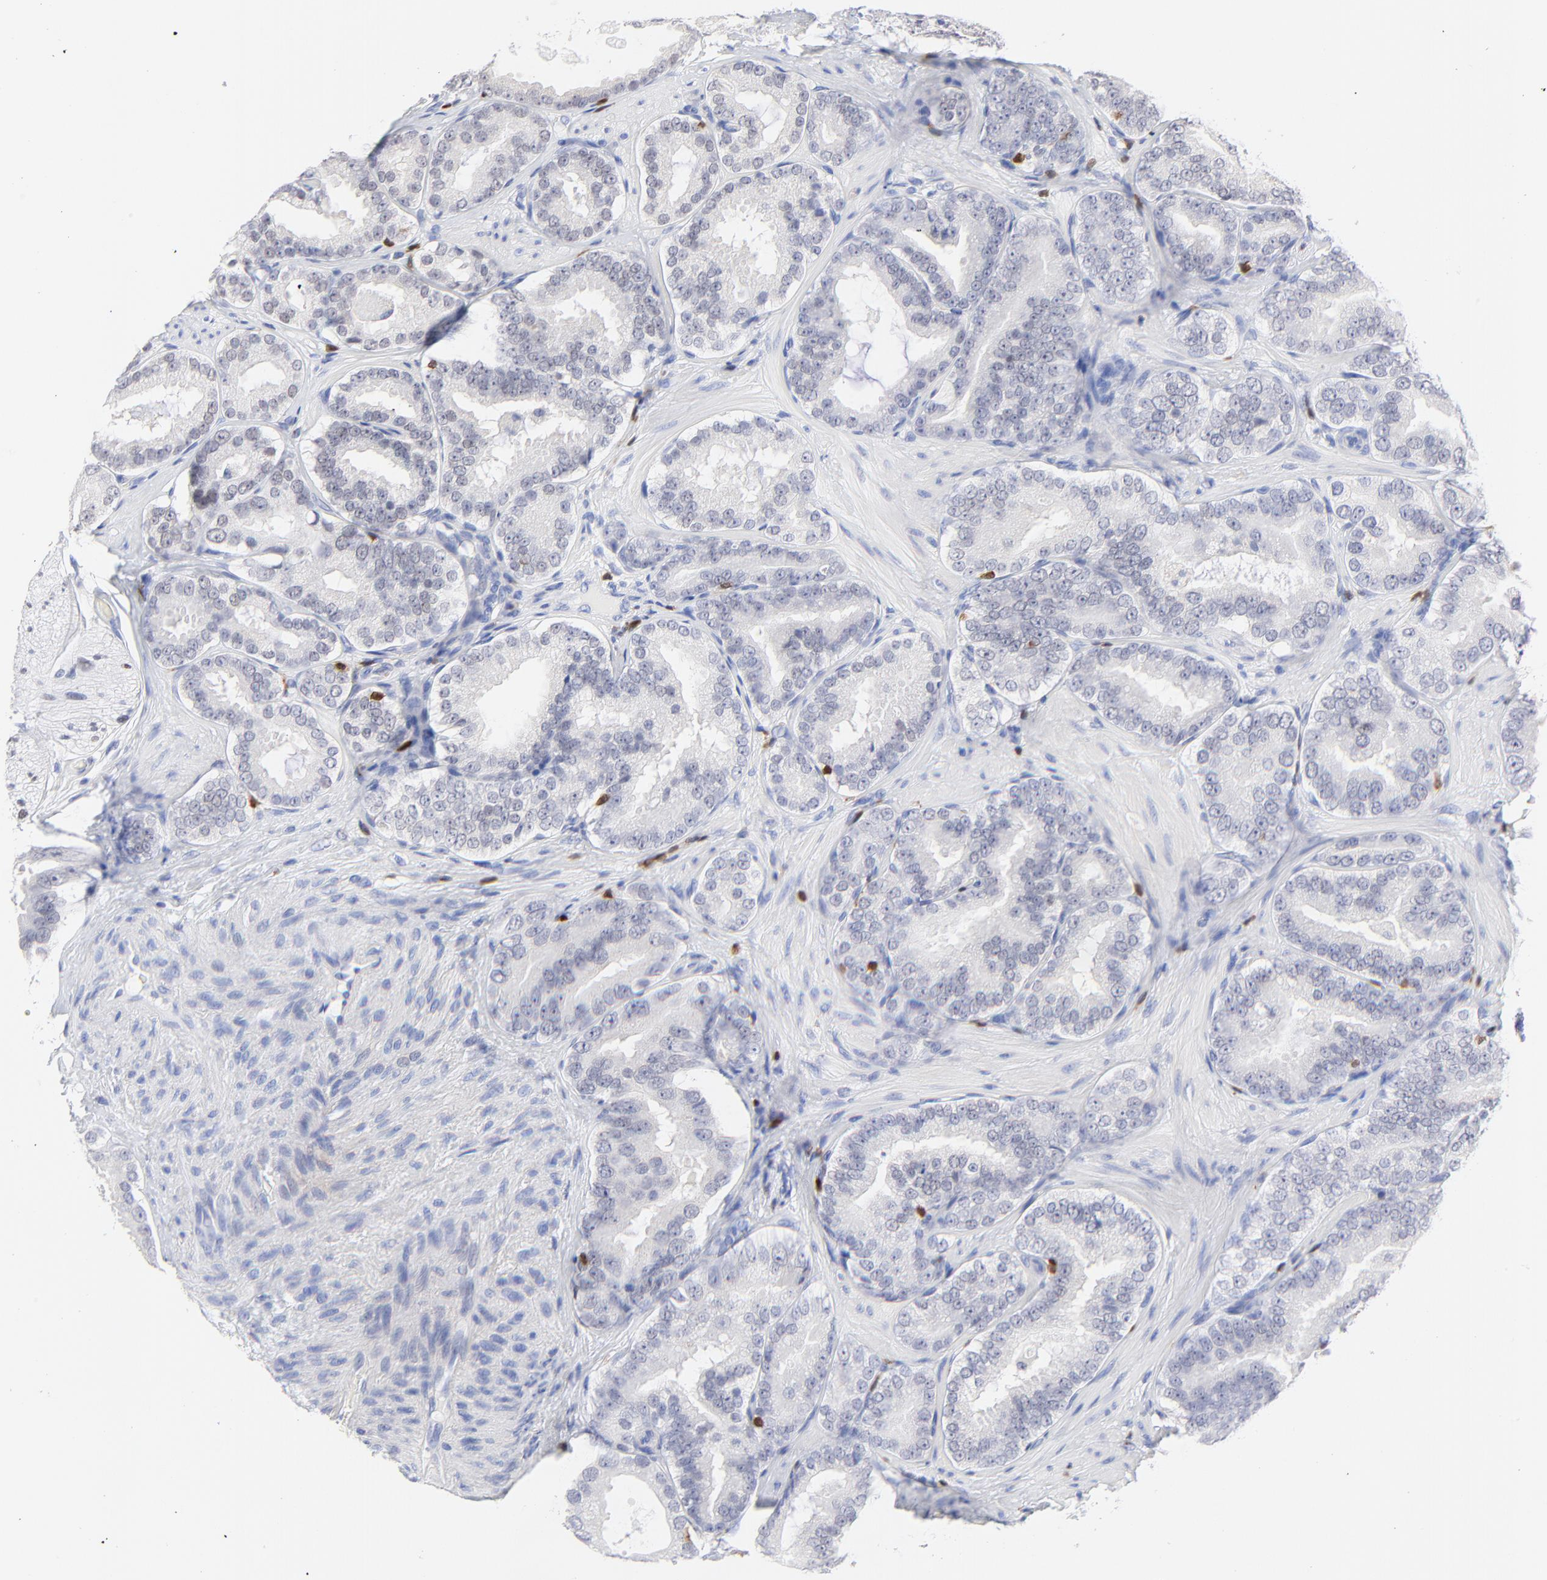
{"staining": {"intensity": "negative", "quantity": "none", "location": "none"}, "tissue": "prostate cancer", "cell_type": "Tumor cells", "image_type": "cancer", "snomed": [{"axis": "morphology", "description": "Adenocarcinoma, Low grade"}, {"axis": "topography", "description": "Prostate"}], "caption": "This is a photomicrograph of immunohistochemistry (IHC) staining of adenocarcinoma (low-grade) (prostate), which shows no staining in tumor cells.", "gene": "ZAP70", "patient": {"sex": "male", "age": 59}}